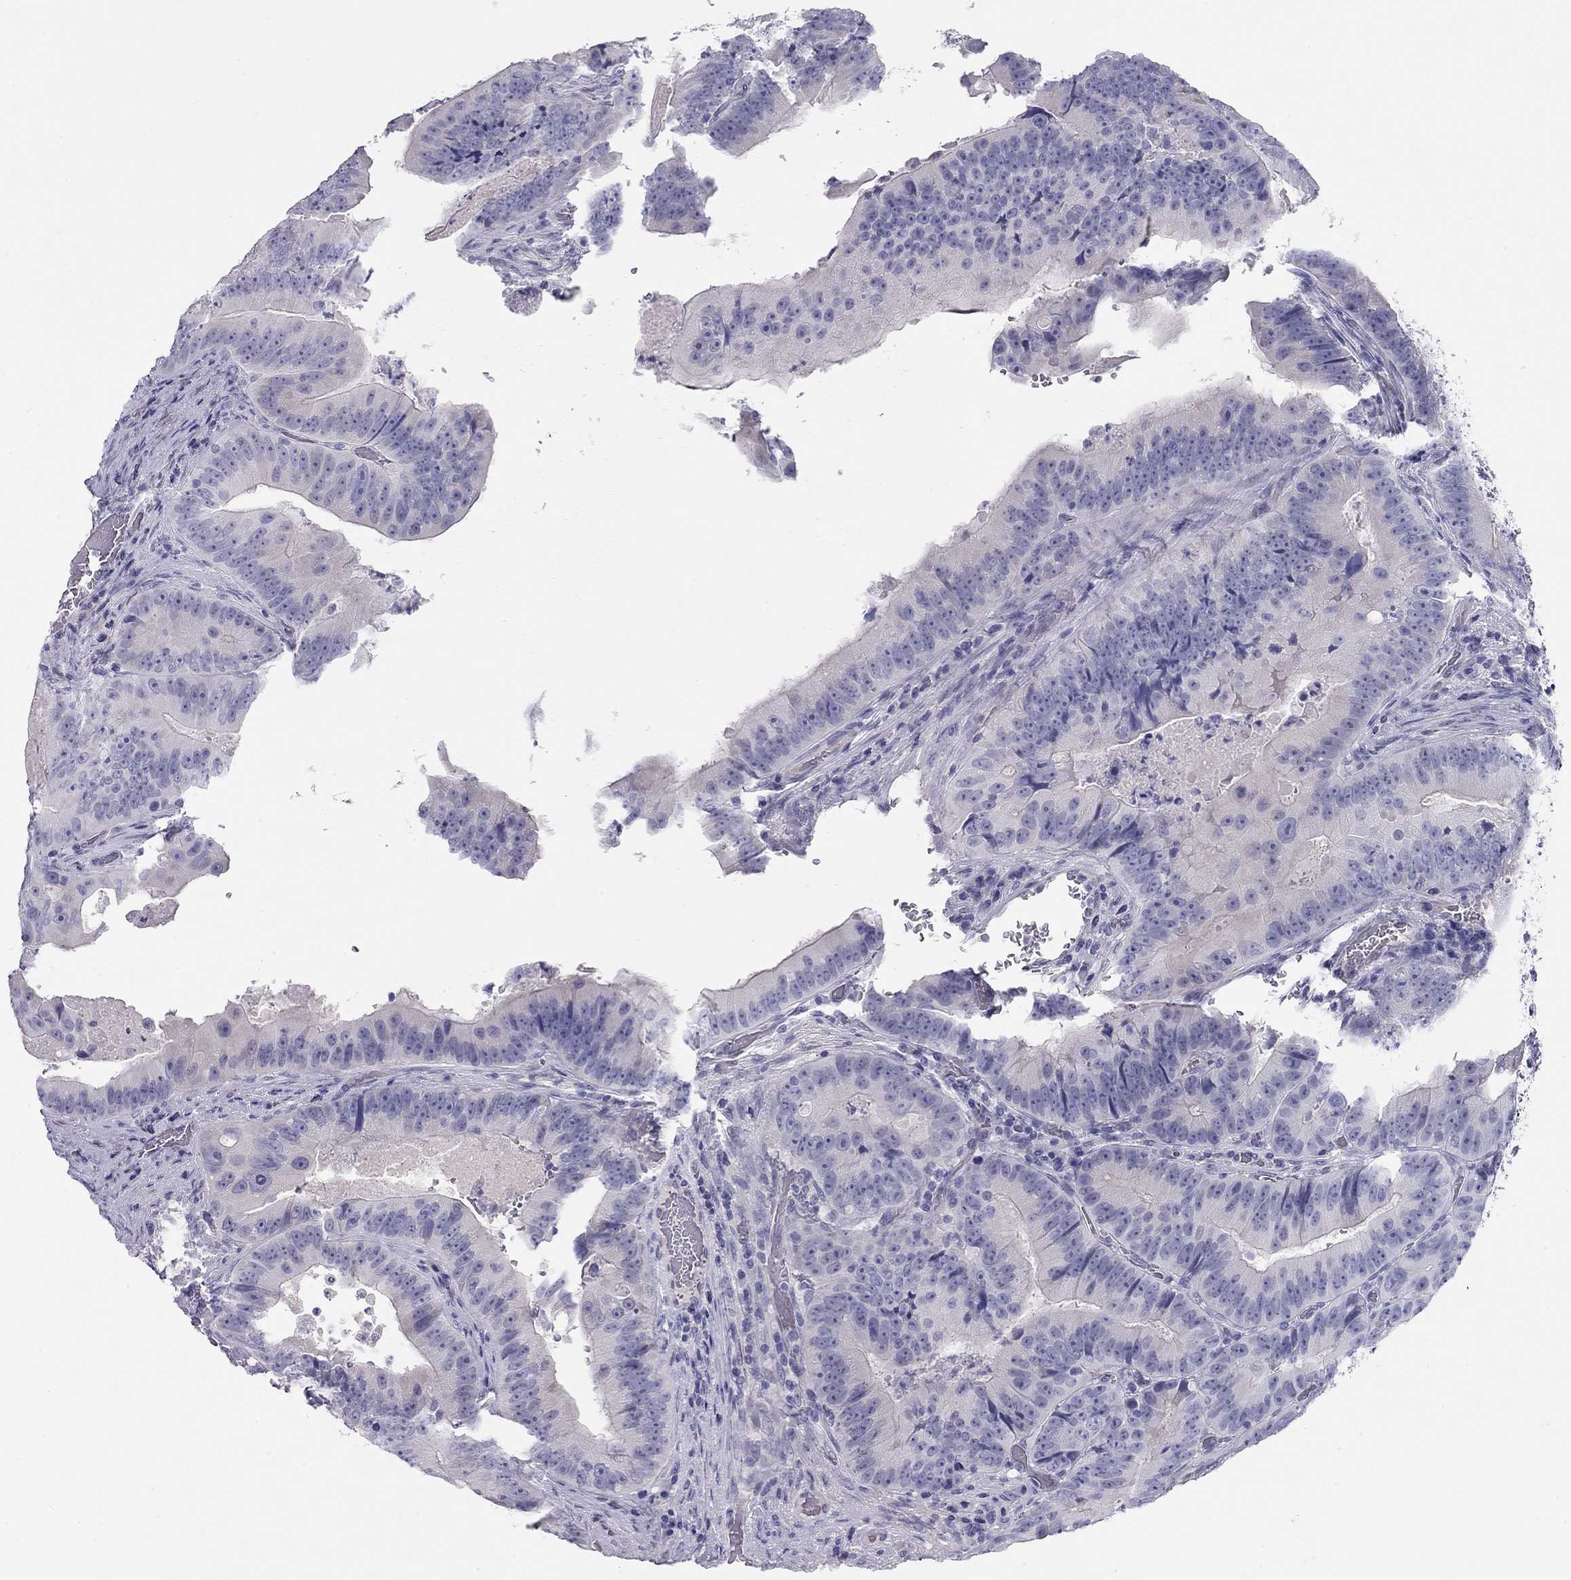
{"staining": {"intensity": "negative", "quantity": "none", "location": "none"}, "tissue": "colorectal cancer", "cell_type": "Tumor cells", "image_type": "cancer", "snomed": [{"axis": "morphology", "description": "Adenocarcinoma, NOS"}, {"axis": "topography", "description": "Colon"}], "caption": "High magnification brightfield microscopy of adenocarcinoma (colorectal) stained with DAB (brown) and counterstained with hematoxylin (blue): tumor cells show no significant positivity. (DAB (3,3'-diaminobenzidine) IHC with hematoxylin counter stain).", "gene": "KCNV2", "patient": {"sex": "female", "age": 86}}